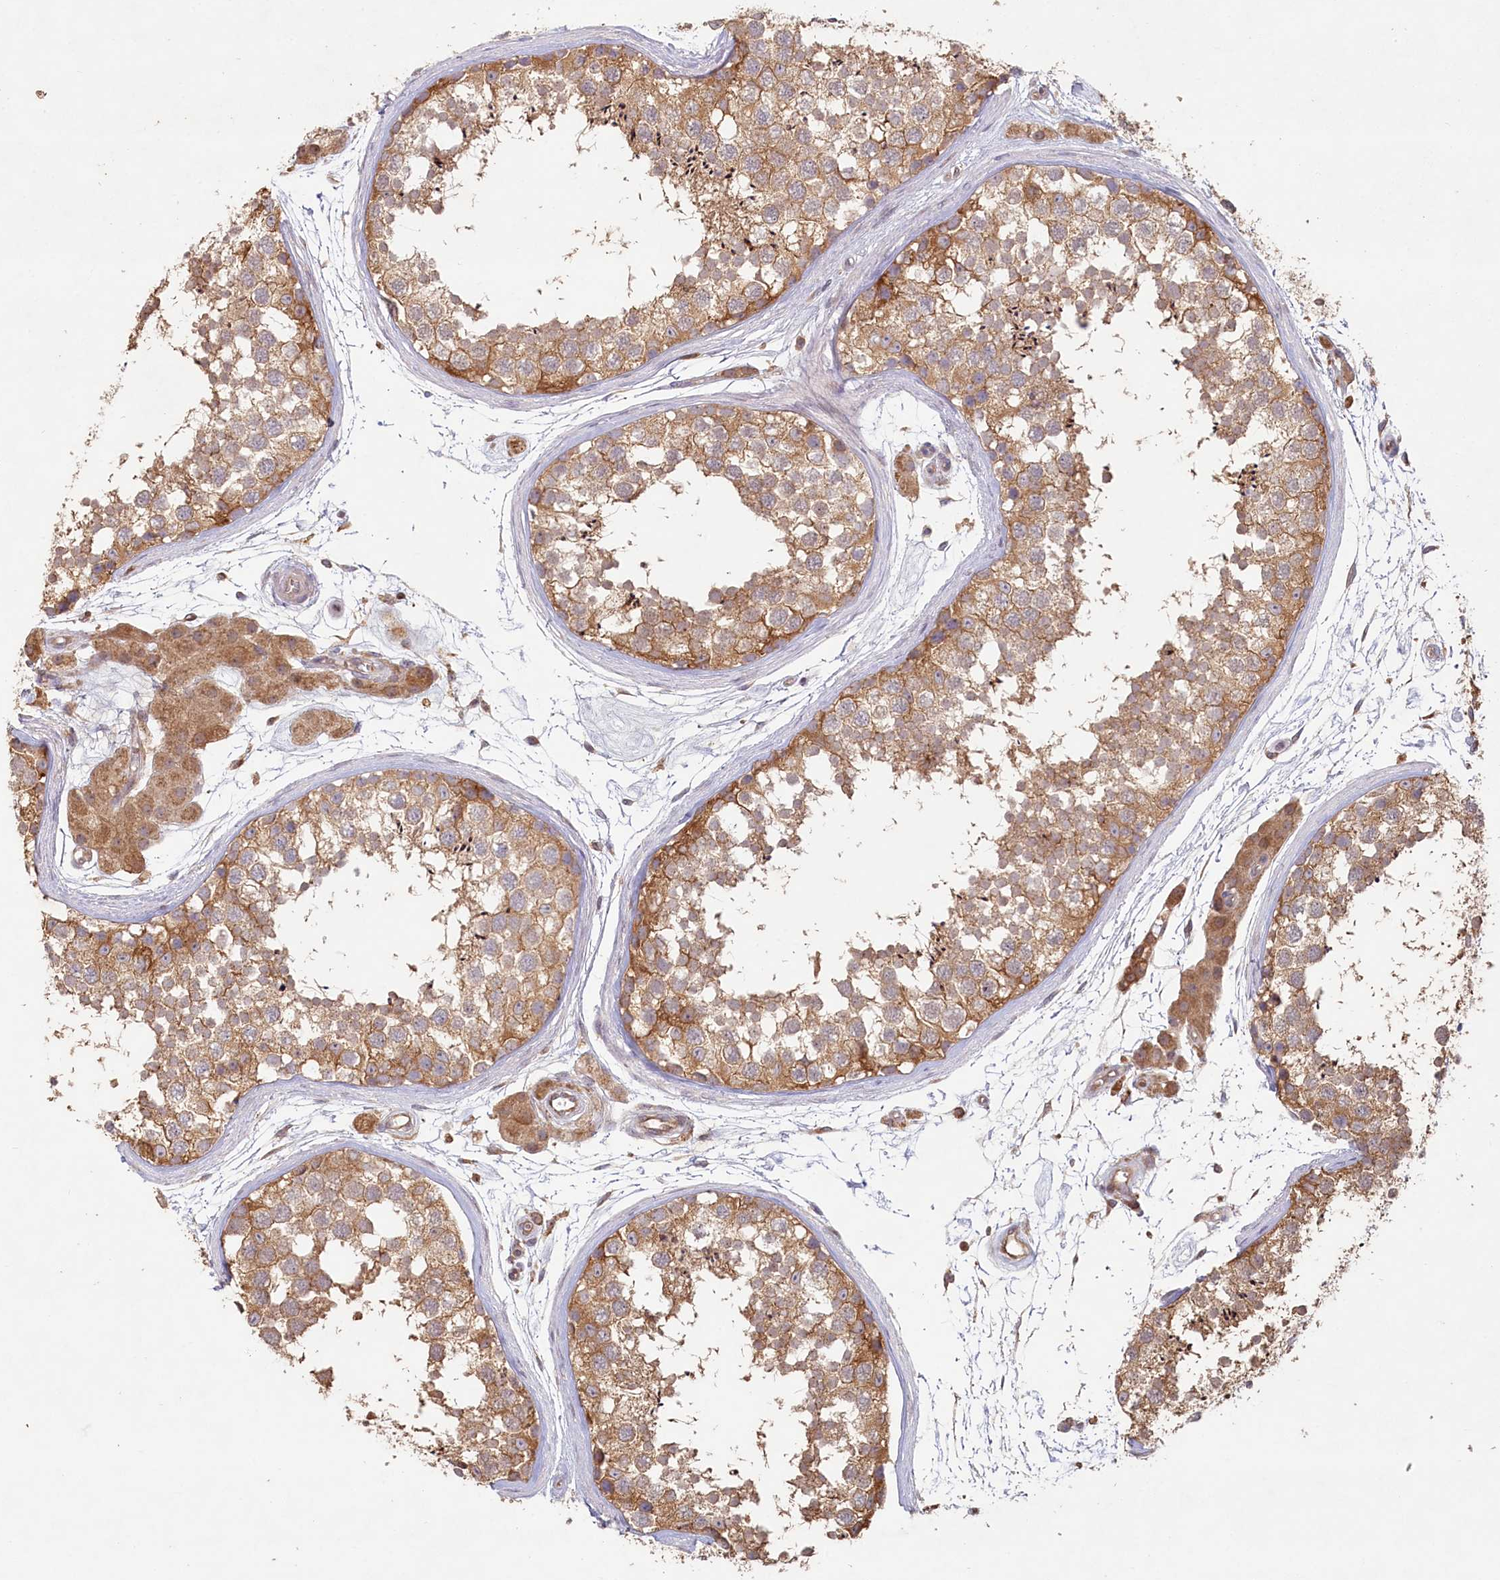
{"staining": {"intensity": "moderate", "quantity": ">75%", "location": "cytoplasmic/membranous"}, "tissue": "testis", "cell_type": "Cells in seminiferous ducts", "image_type": "normal", "snomed": [{"axis": "morphology", "description": "Normal tissue, NOS"}, {"axis": "topography", "description": "Testis"}], "caption": "Testis stained with DAB IHC shows medium levels of moderate cytoplasmic/membranous staining in about >75% of cells in seminiferous ducts. Nuclei are stained in blue.", "gene": "HAL", "patient": {"sex": "male", "age": 56}}